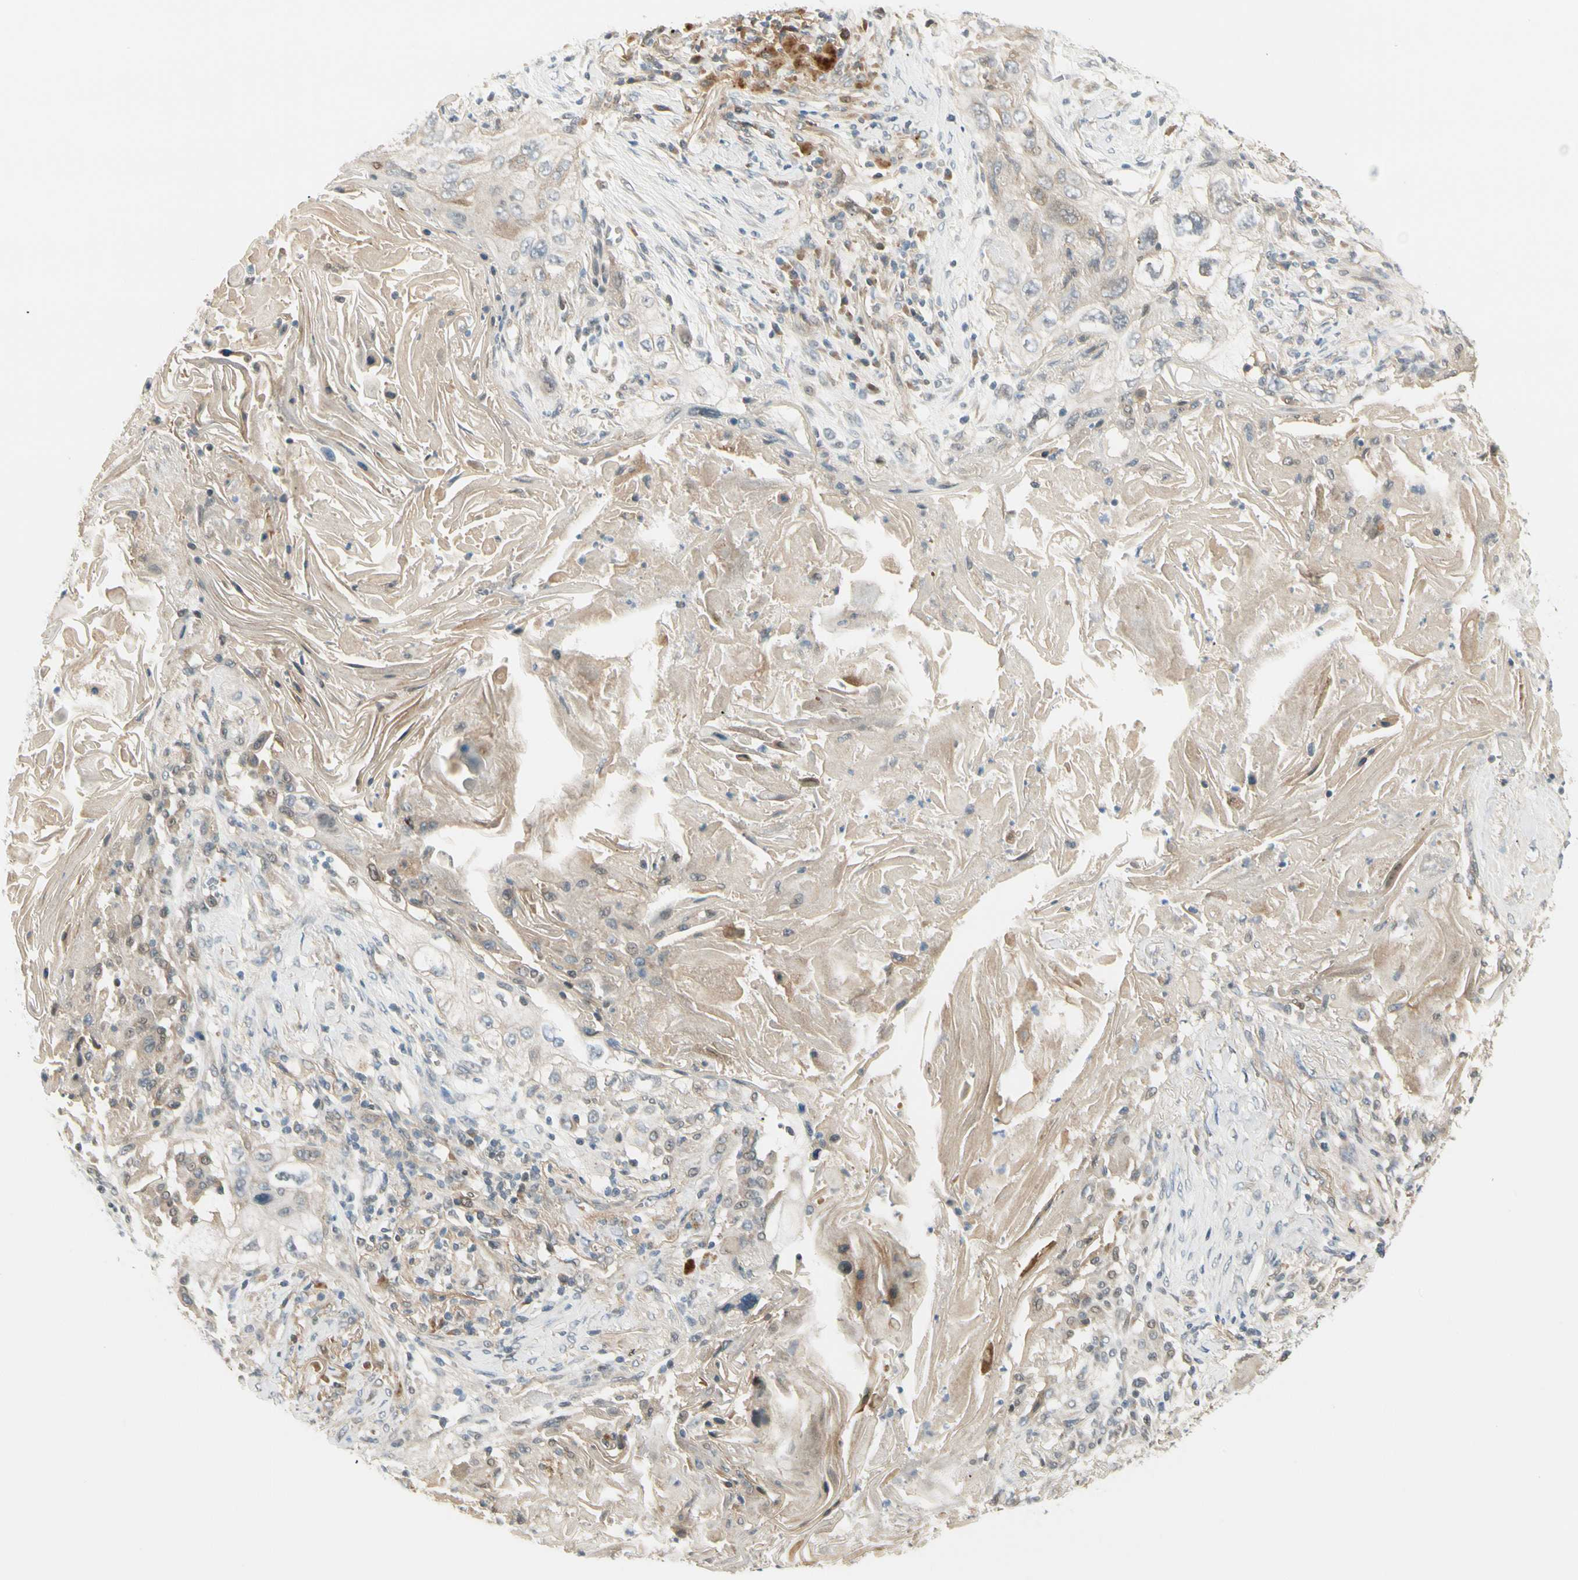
{"staining": {"intensity": "weak", "quantity": "25%-75%", "location": "cytoplasmic/membranous"}, "tissue": "lung cancer", "cell_type": "Tumor cells", "image_type": "cancer", "snomed": [{"axis": "morphology", "description": "Squamous cell carcinoma, NOS"}, {"axis": "topography", "description": "Lung"}], "caption": "Immunohistochemistry (IHC) micrograph of lung cancer stained for a protein (brown), which demonstrates low levels of weak cytoplasmic/membranous positivity in about 25%-75% of tumor cells.", "gene": "EPHB3", "patient": {"sex": "female", "age": 67}}